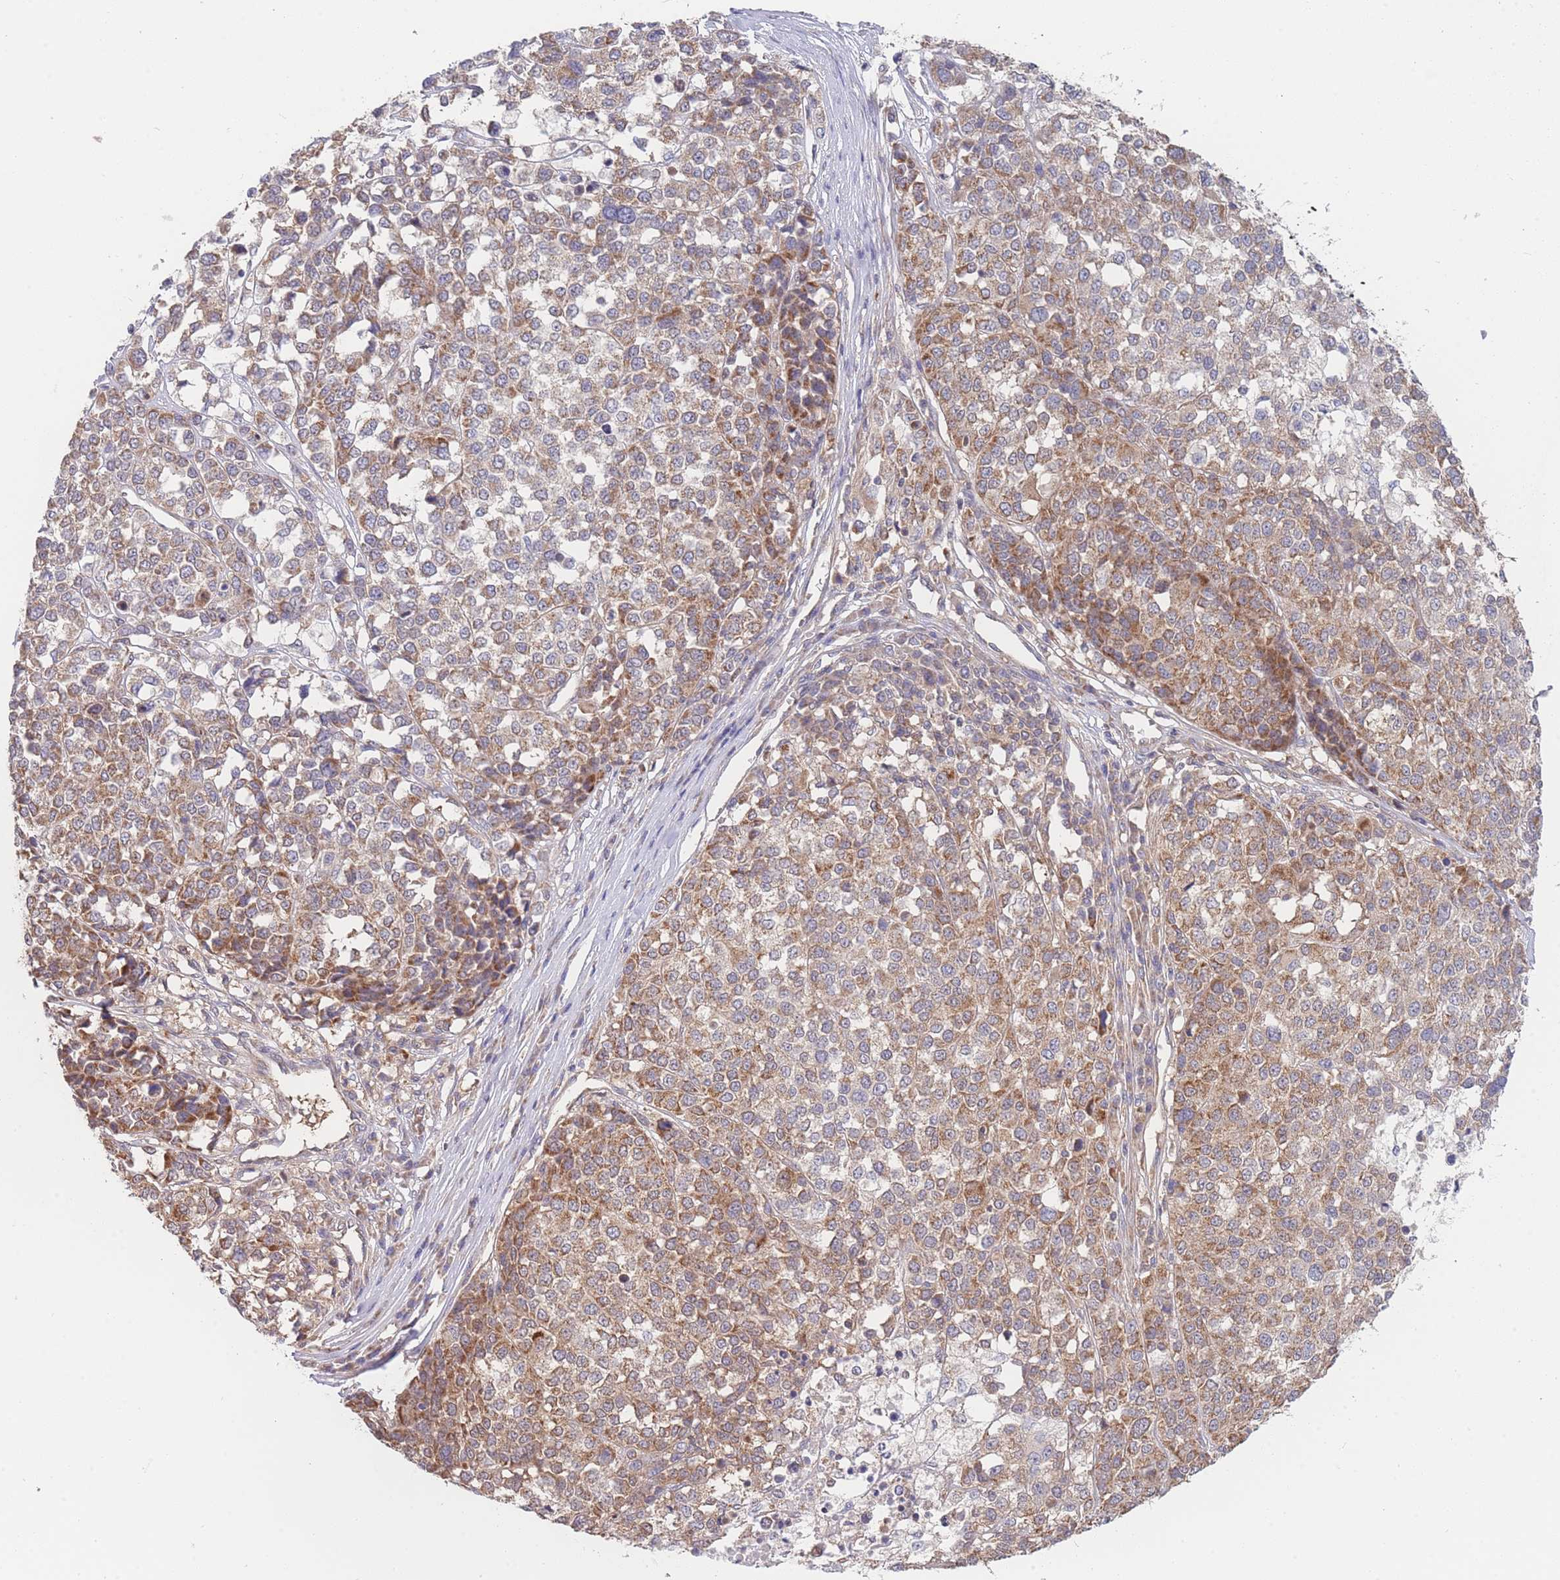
{"staining": {"intensity": "moderate", "quantity": ">75%", "location": "cytoplasmic/membranous"}, "tissue": "melanoma", "cell_type": "Tumor cells", "image_type": "cancer", "snomed": [{"axis": "morphology", "description": "Malignant melanoma, Metastatic site"}, {"axis": "topography", "description": "Lymph node"}], "caption": "Malignant melanoma (metastatic site) tissue displays moderate cytoplasmic/membranous positivity in about >75% of tumor cells, visualized by immunohistochemistry.", "gene": "MRPS18B", "patient": {"sex": "male", "age": 44}}